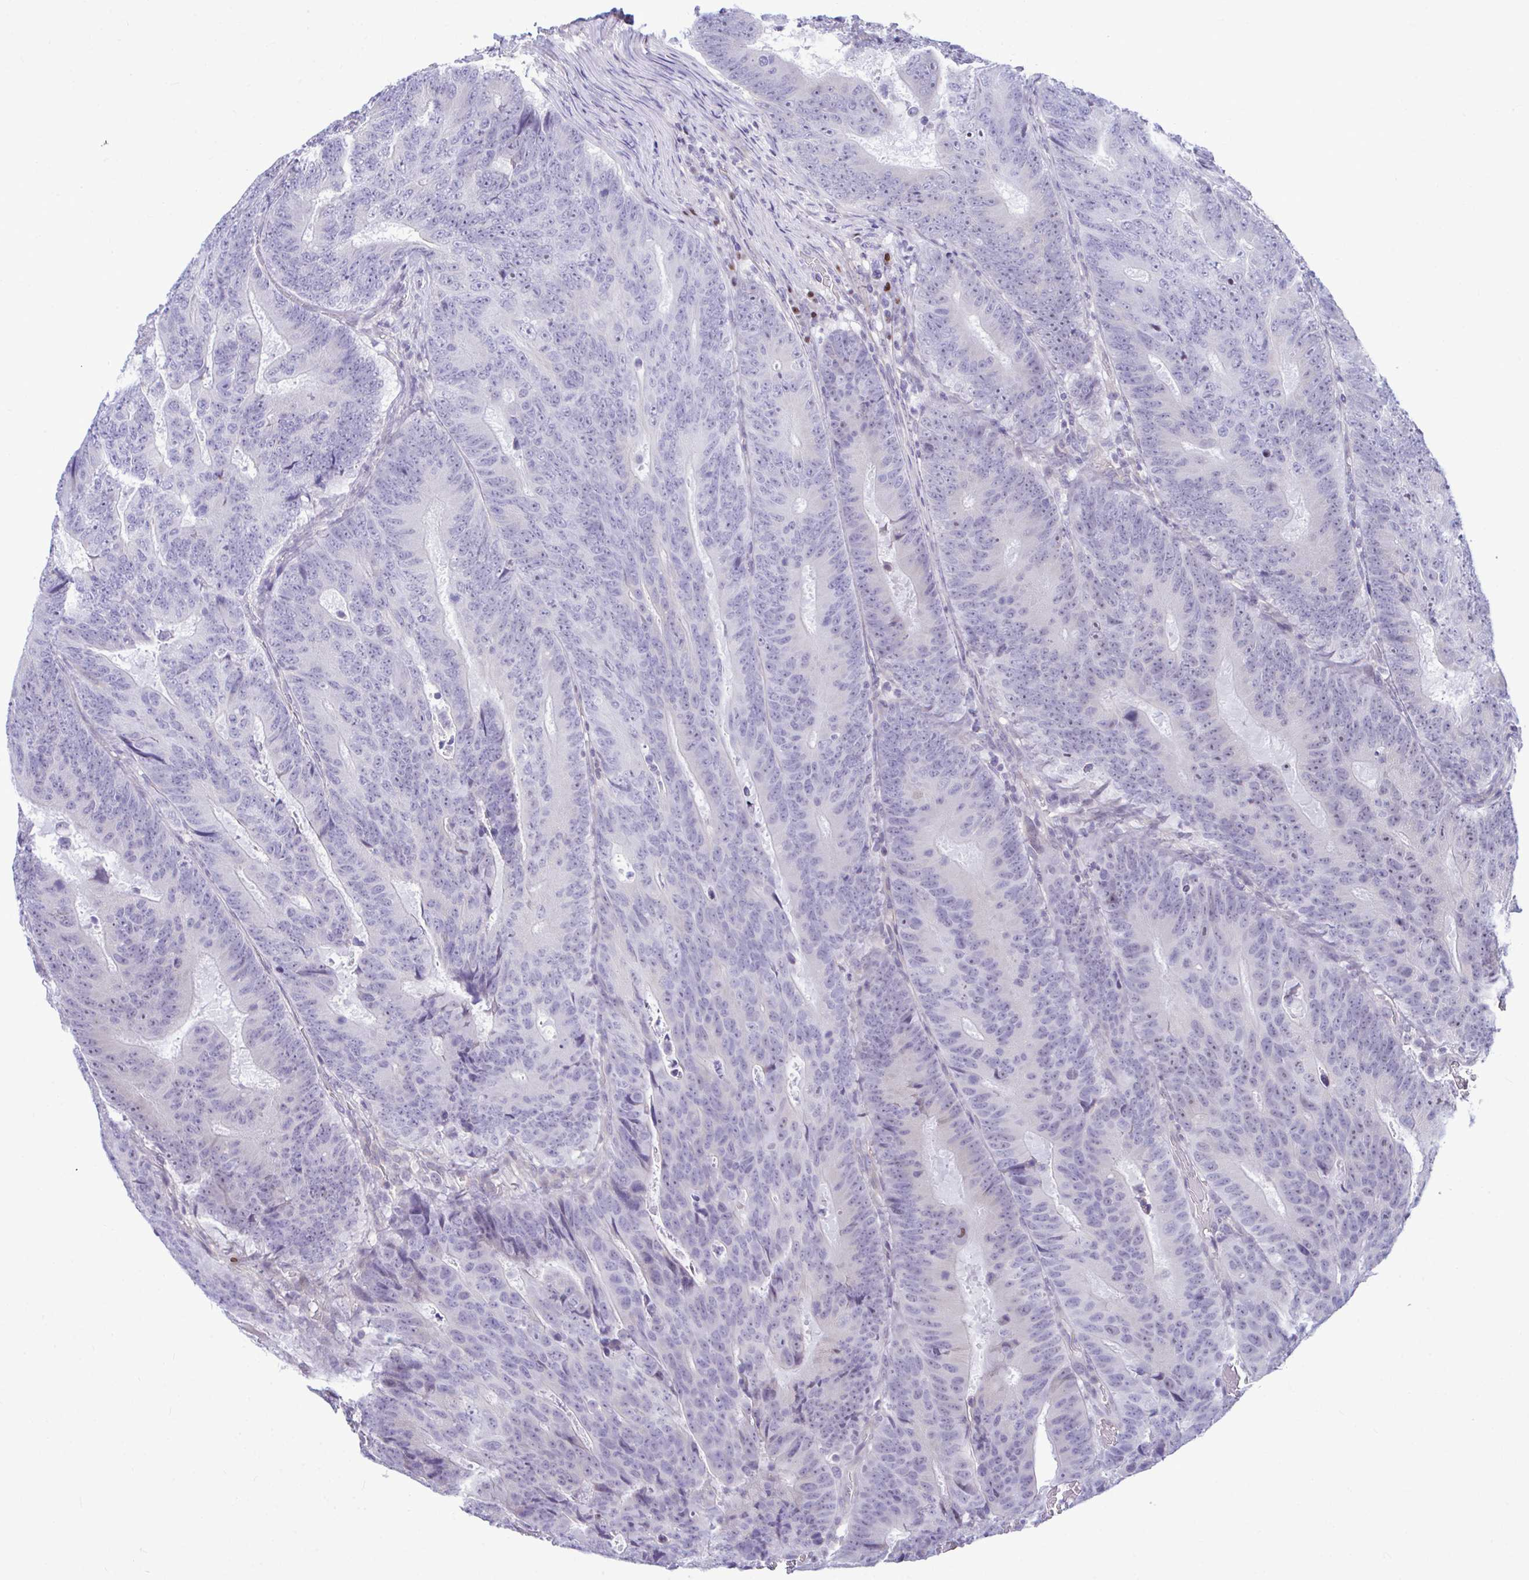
{"staining": {"intensity": "negative", "quantity": "none", "location": "none"}, "tissue": "colorectal cancer", "cell_type": "Tumor cells", "image_type": "cancer", "snomed": [{"axis": "morphology", "description": "Adenocarcinoma, NOS"}, {"axis": "topography", "description": "Colon"}], "caption": "Tumor cells are negative for brown protein staining in colorectal cancer.", "gene": "SLC25A51", "patient": {"sex": "female", "age": 48}}